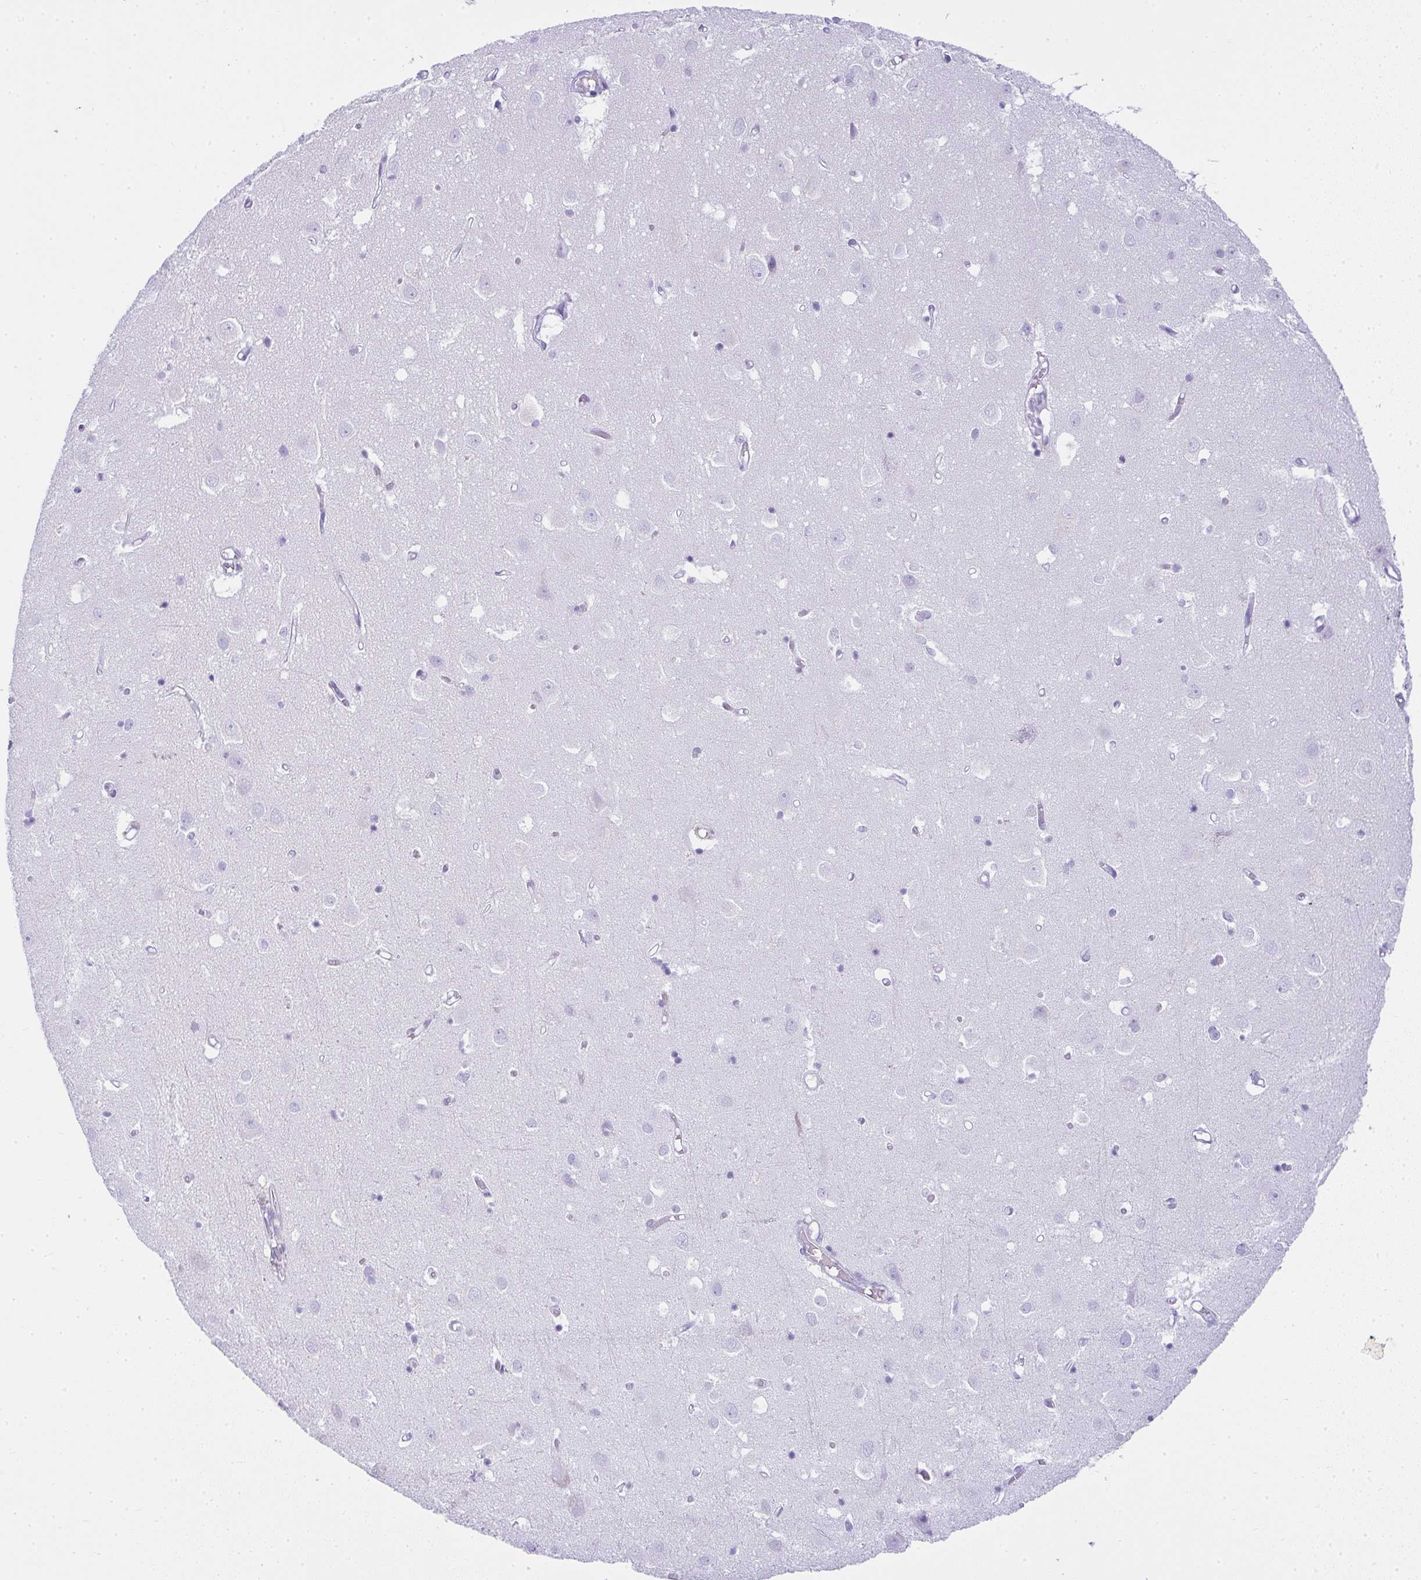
{"staining": {"intensity": "negative", "quantity": "none", "location": "none"}, "tissue": "cerebral cortex", "cell_type": "Endothelial cells", "image_type": "normal", "snomed": [{"axis": "morphology", "description": "Normal tissue, NOS"}, {"axis": "topography", "description": "Cerebral cortex"}], "caption": "DAB (3,3'-diaminobenzidine) immunohistochemical staining of benign human cerebral cortex exhibits no significant staining in endothelial cells. (DAB immunohistochemistry with hematoxylin counter stain).", "gene": "CDADC1", "patient": {"sex": "male", "age": 70}}